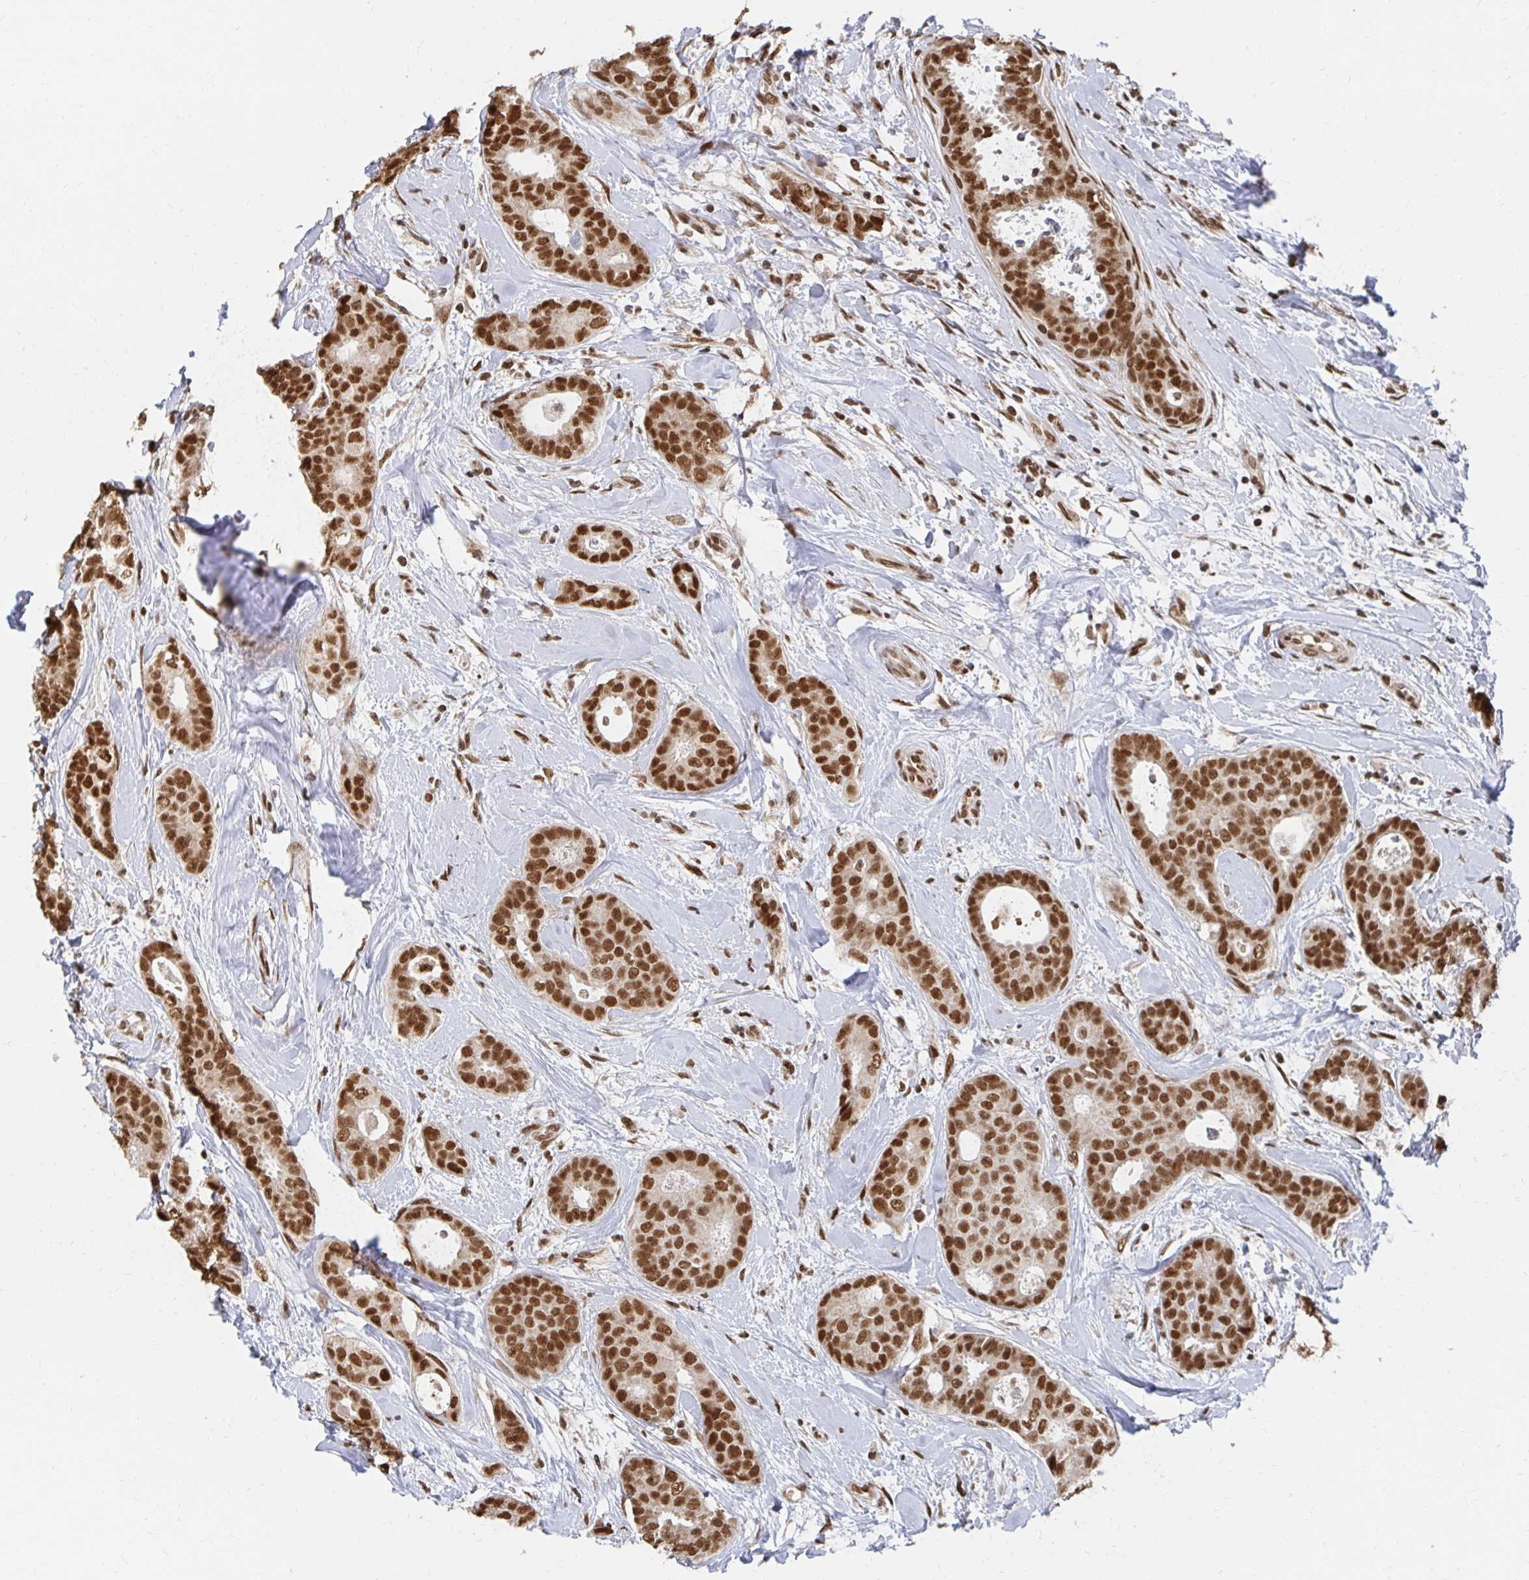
{"staining": {"intensity": "strong", "quantity": ">75%", "location": "nuclear"}, "tissue": "breast cancer", "cell_type": "Tumor cells", "image_type": "cancer", "snomed": [{"axis": "morphology", "description": "Duct carcinoma"}, {"axis": "topography", "description": "Breast"}], "caption": "DAB (3,3'-diaminobenzidine) immunohistochemical staining of breast cancer reveals strong nuclear protein expression in approximately >75% of tumor cells.", "gene": "GTF3C6", "patient": {"sex": "female", "age": 45}}